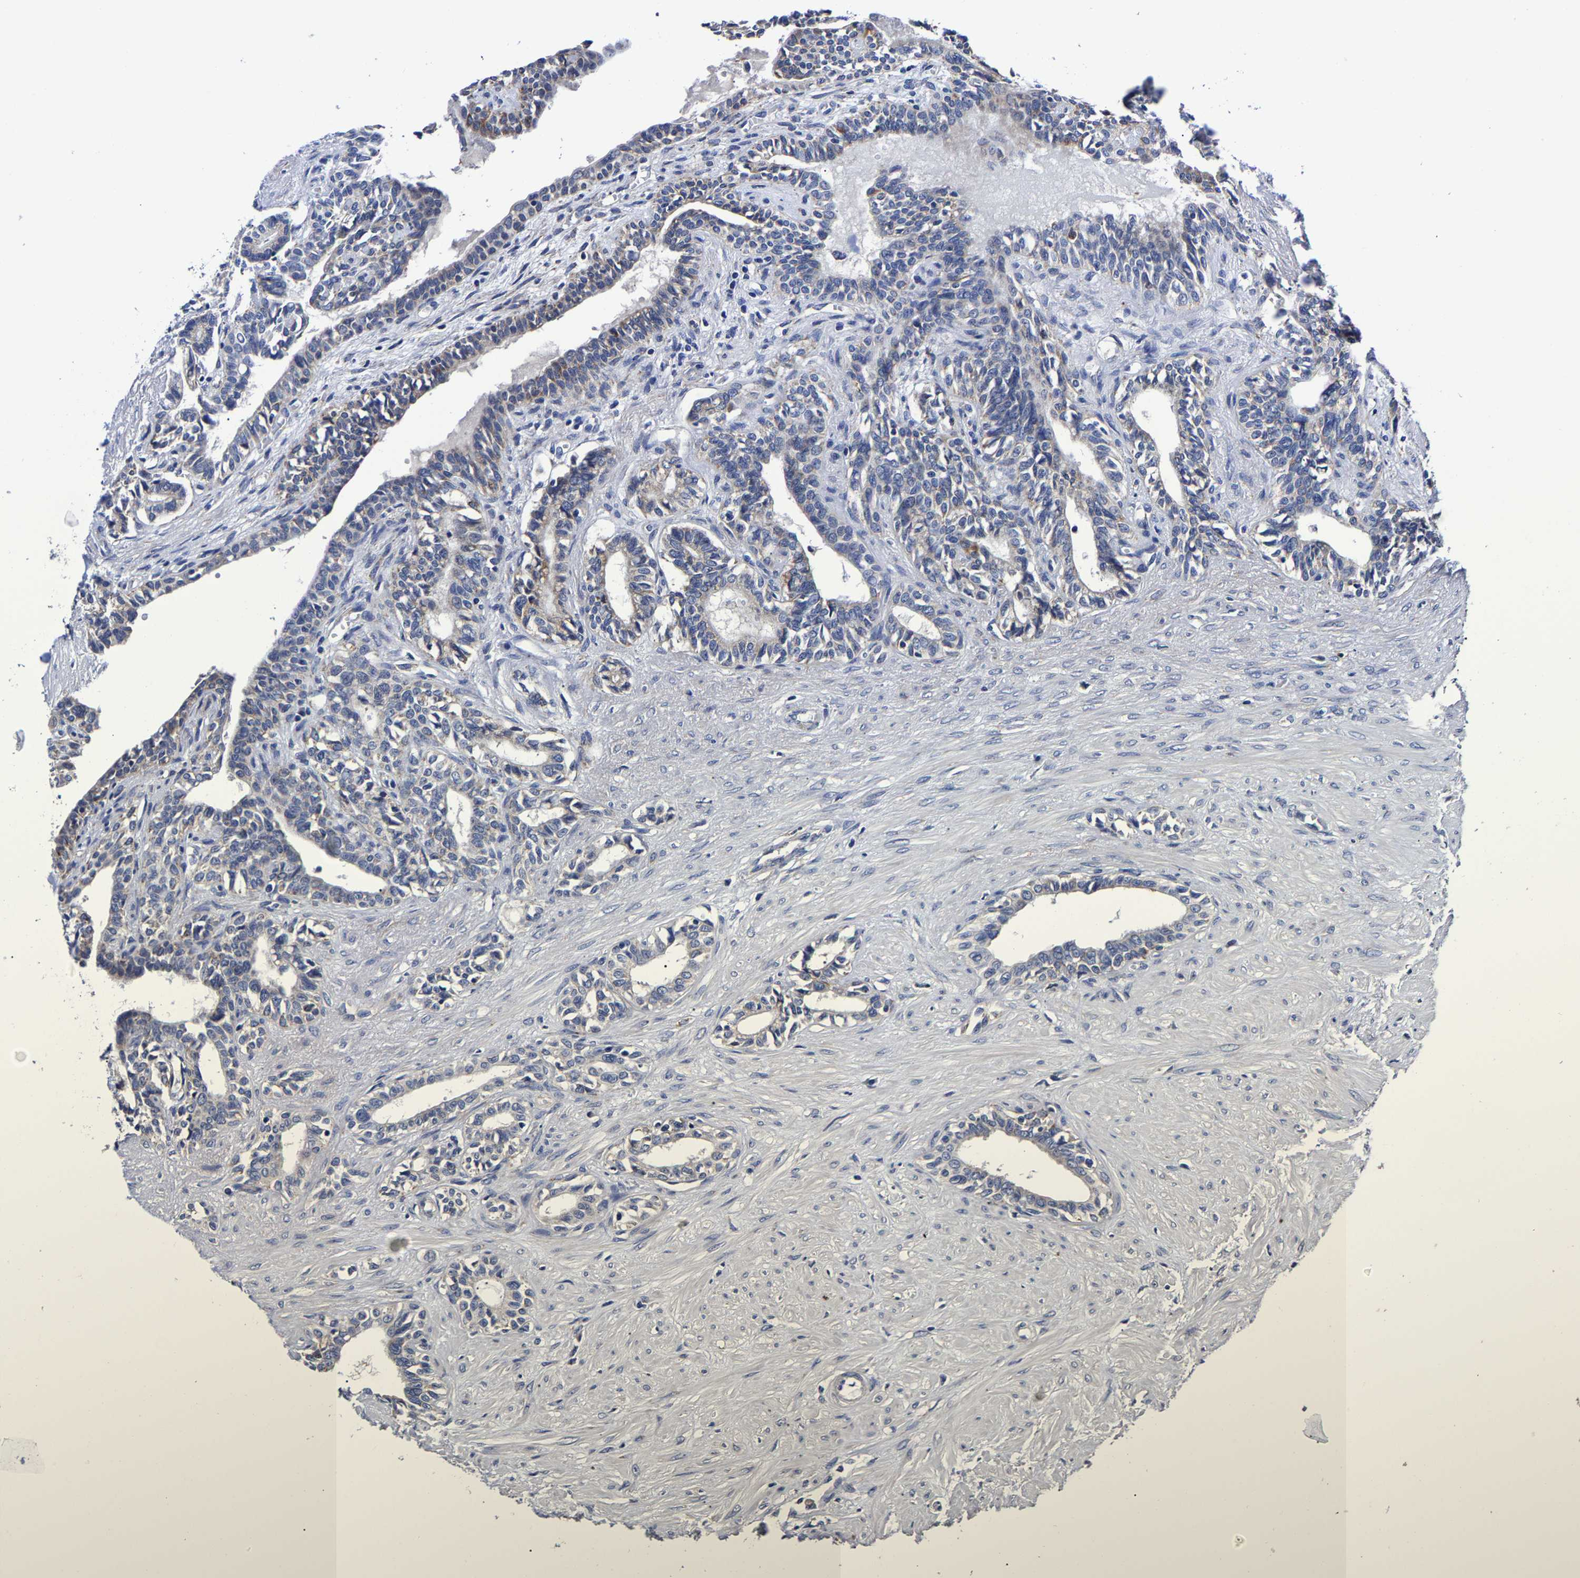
{"staining": {"intensity": "weak", "quantity": "<25%", "location": "cytoplasmic/membranous"}, "tissue": "seminal vesicle", "cell_type": "Glandular cells", "image_type": "normal", "snomed": [{"axis": "morphology", "description": "Normal tissue, NOS"}, {"axis": "morphology", "description": "Adenocarcinoma, High grade"}, {"axis": "topography", "description": "Prostate"}, {"axis": "topography", "description": "Seminal veicle"}], "caption": "The IHC image has no significant staining in glandular cells of seminal vesicle.", "gene": "AASS", "patient": {"sex": "male", "age": 55}}